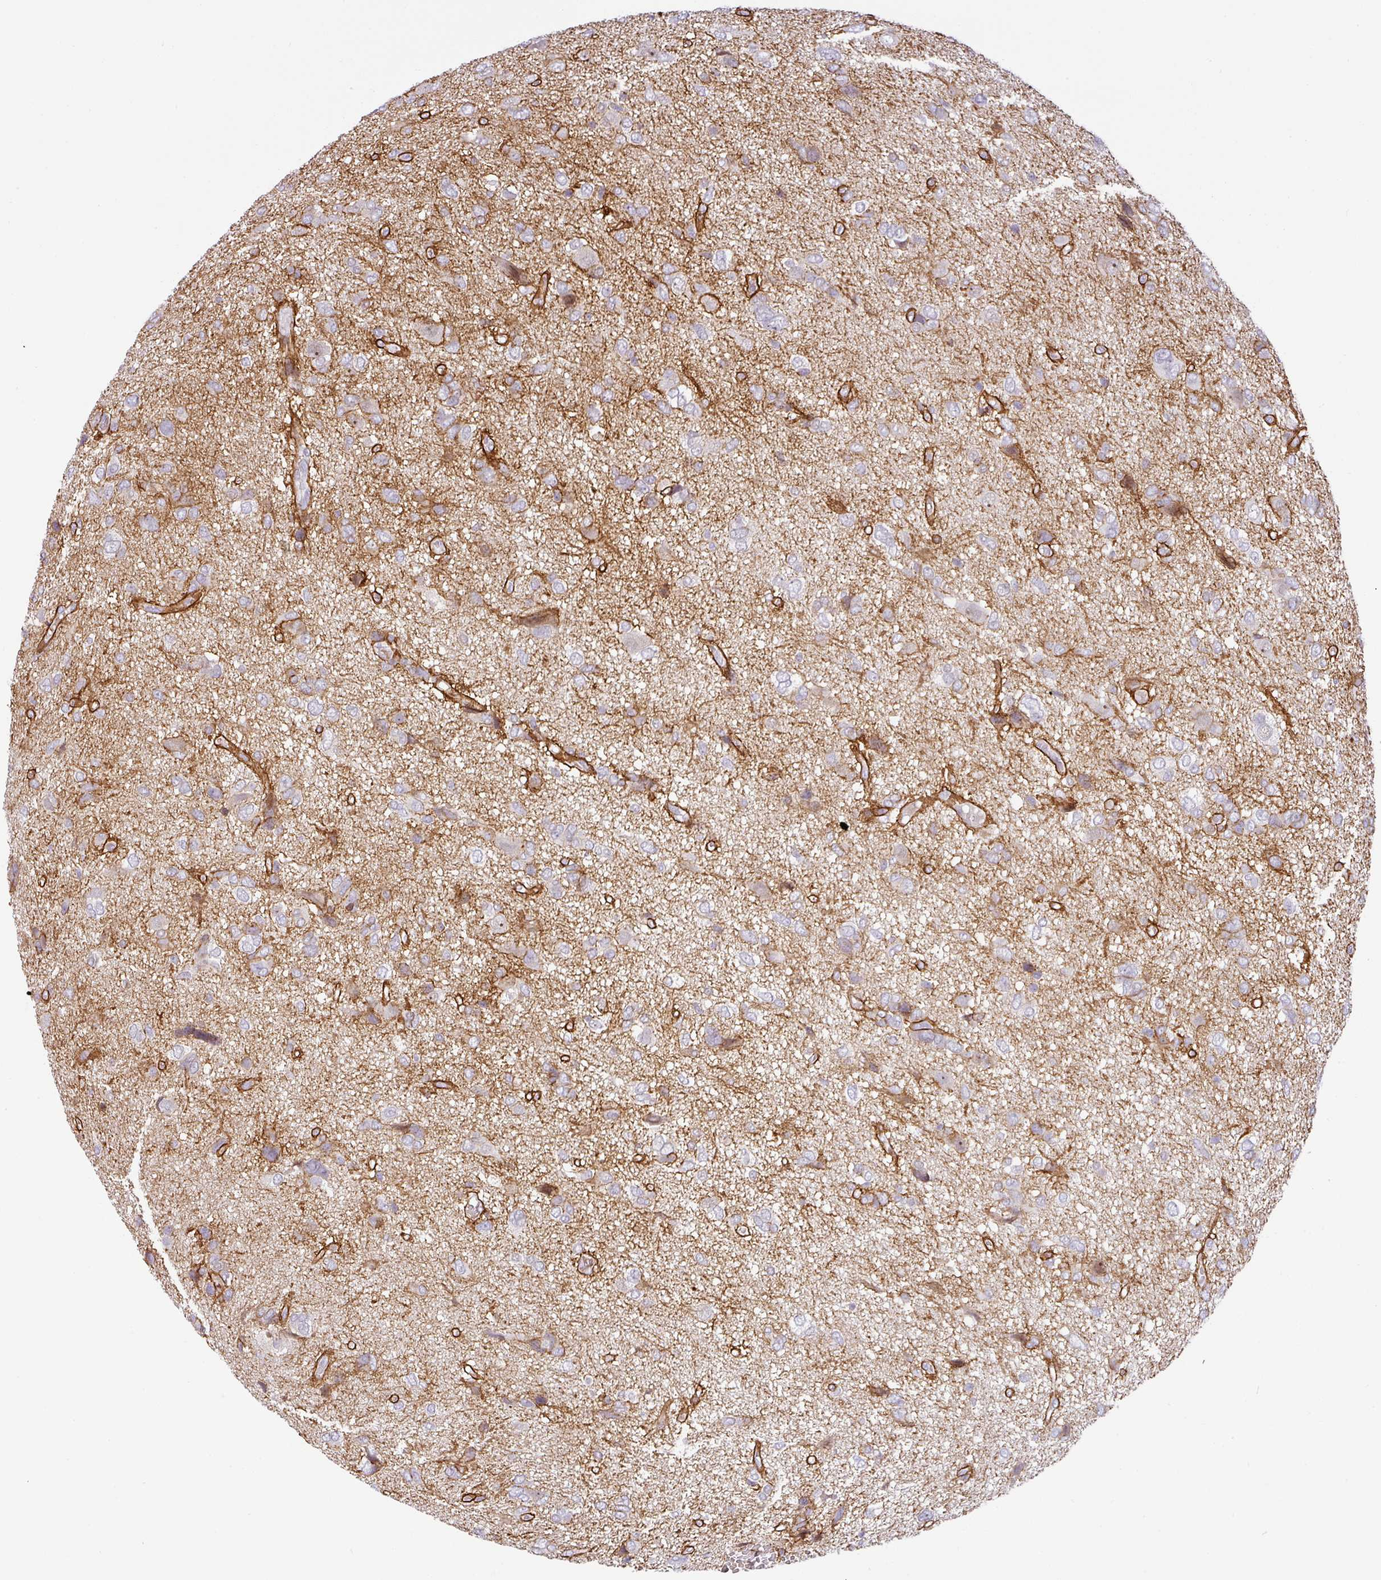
{"staining": {"intensity": "negative", "quantity": "none", "location": "none"}, "tissue": "glioma", "cell_type": "Tumor cells", "image_type": "cancer", "snomed": [{"axis": "morphology", "description": "Glioma, malignant, High grade"}, {"axis": "topography", "description": "Brain"}], "caption": "Tumor cells are negative for protein expression in human malignant high-grade glioma.", "gene": "PARP2", "patient": {"sex": "female", "age": 59}}